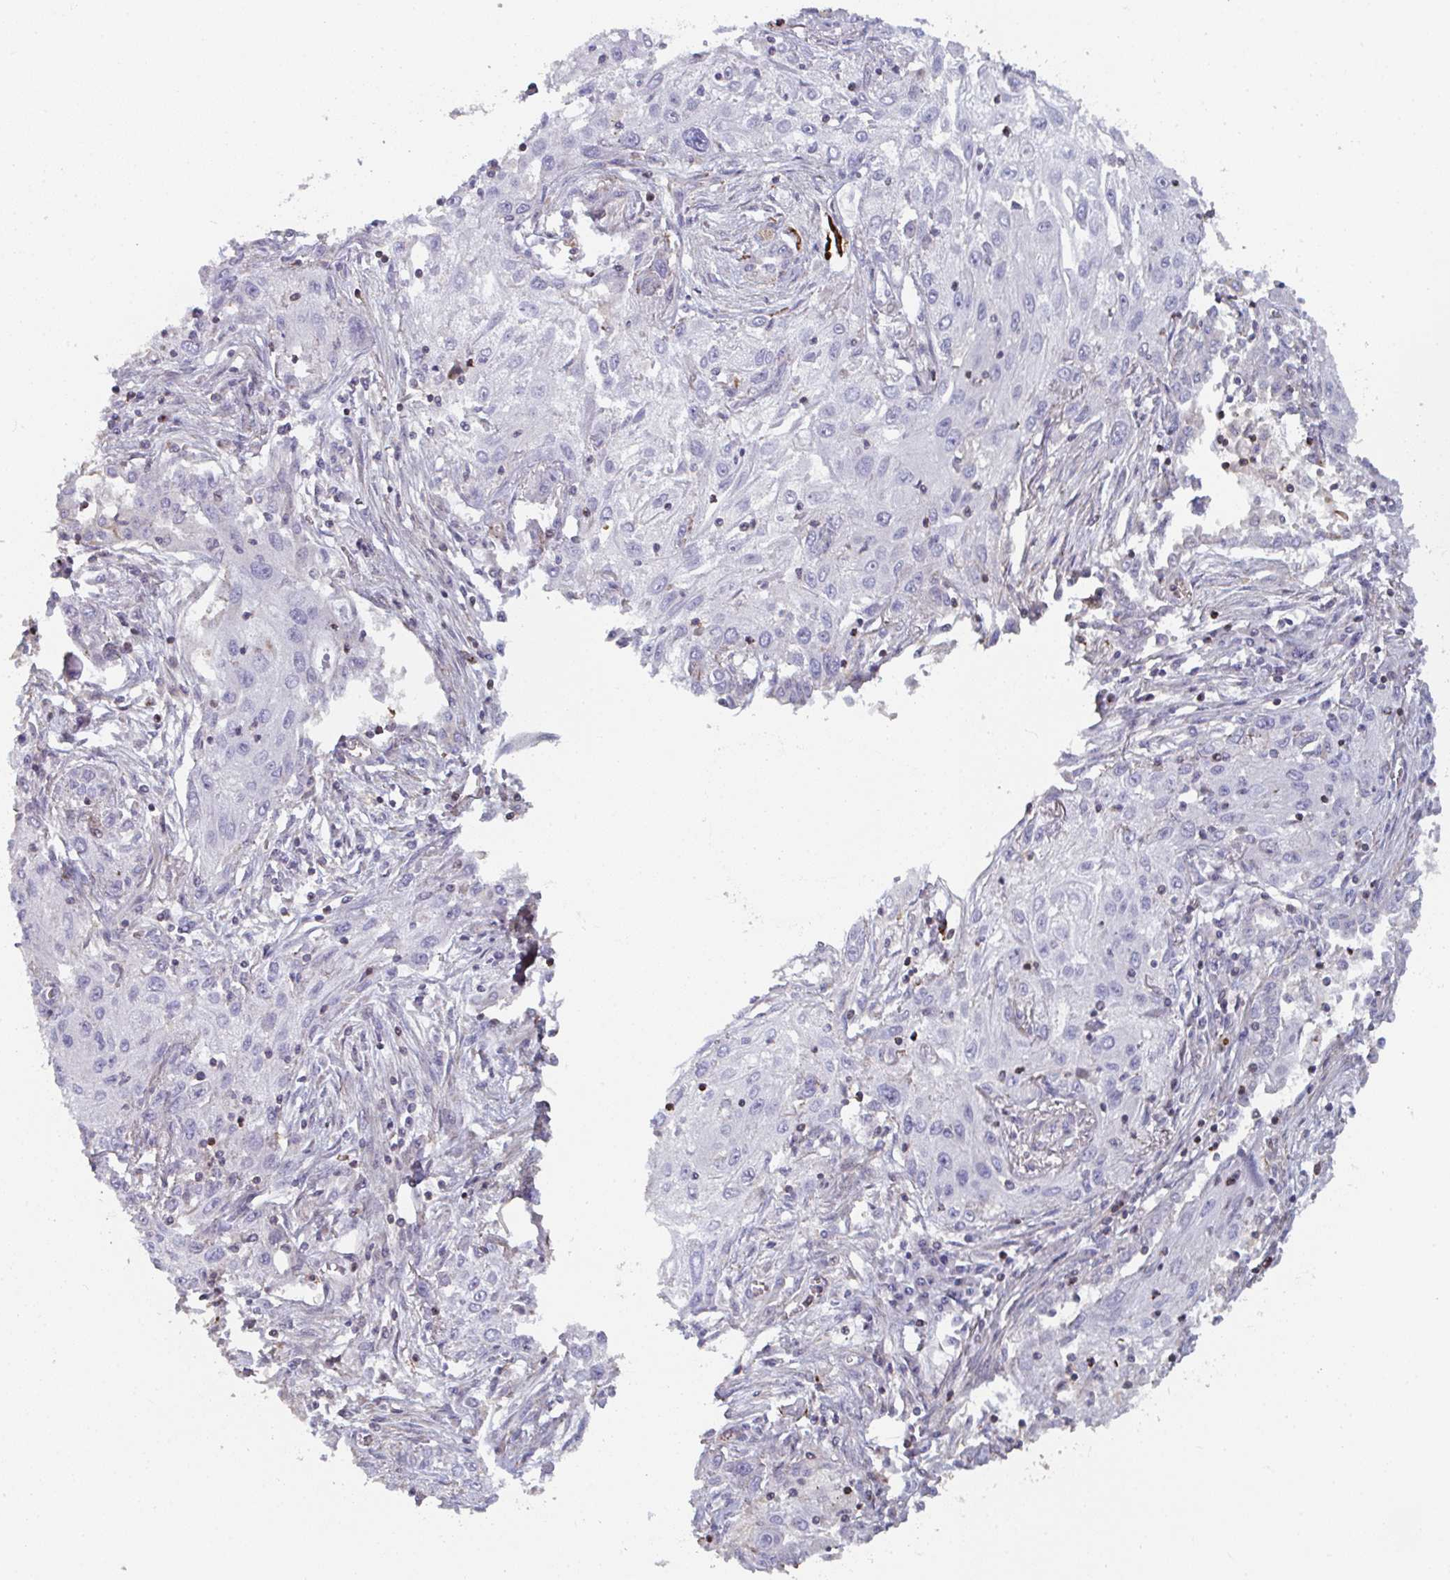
{"staining": {"intensity": "negative", "quantity": "none", "location": "none"}, "tissue": "lung cancer", "cell_type": "Tumor cells", "image_type": "cancer", "snomed": [{"axis": "morphology", "description": "Squamous cell carcinoma, NOS"}, {"axis": "topography", "description": "Lung"}], "caption": "The histopathology image reveals no staining of tumor cells in lung cancer.", "gene": "FZD2", "patient": {"sex": "female", "age": 69}}